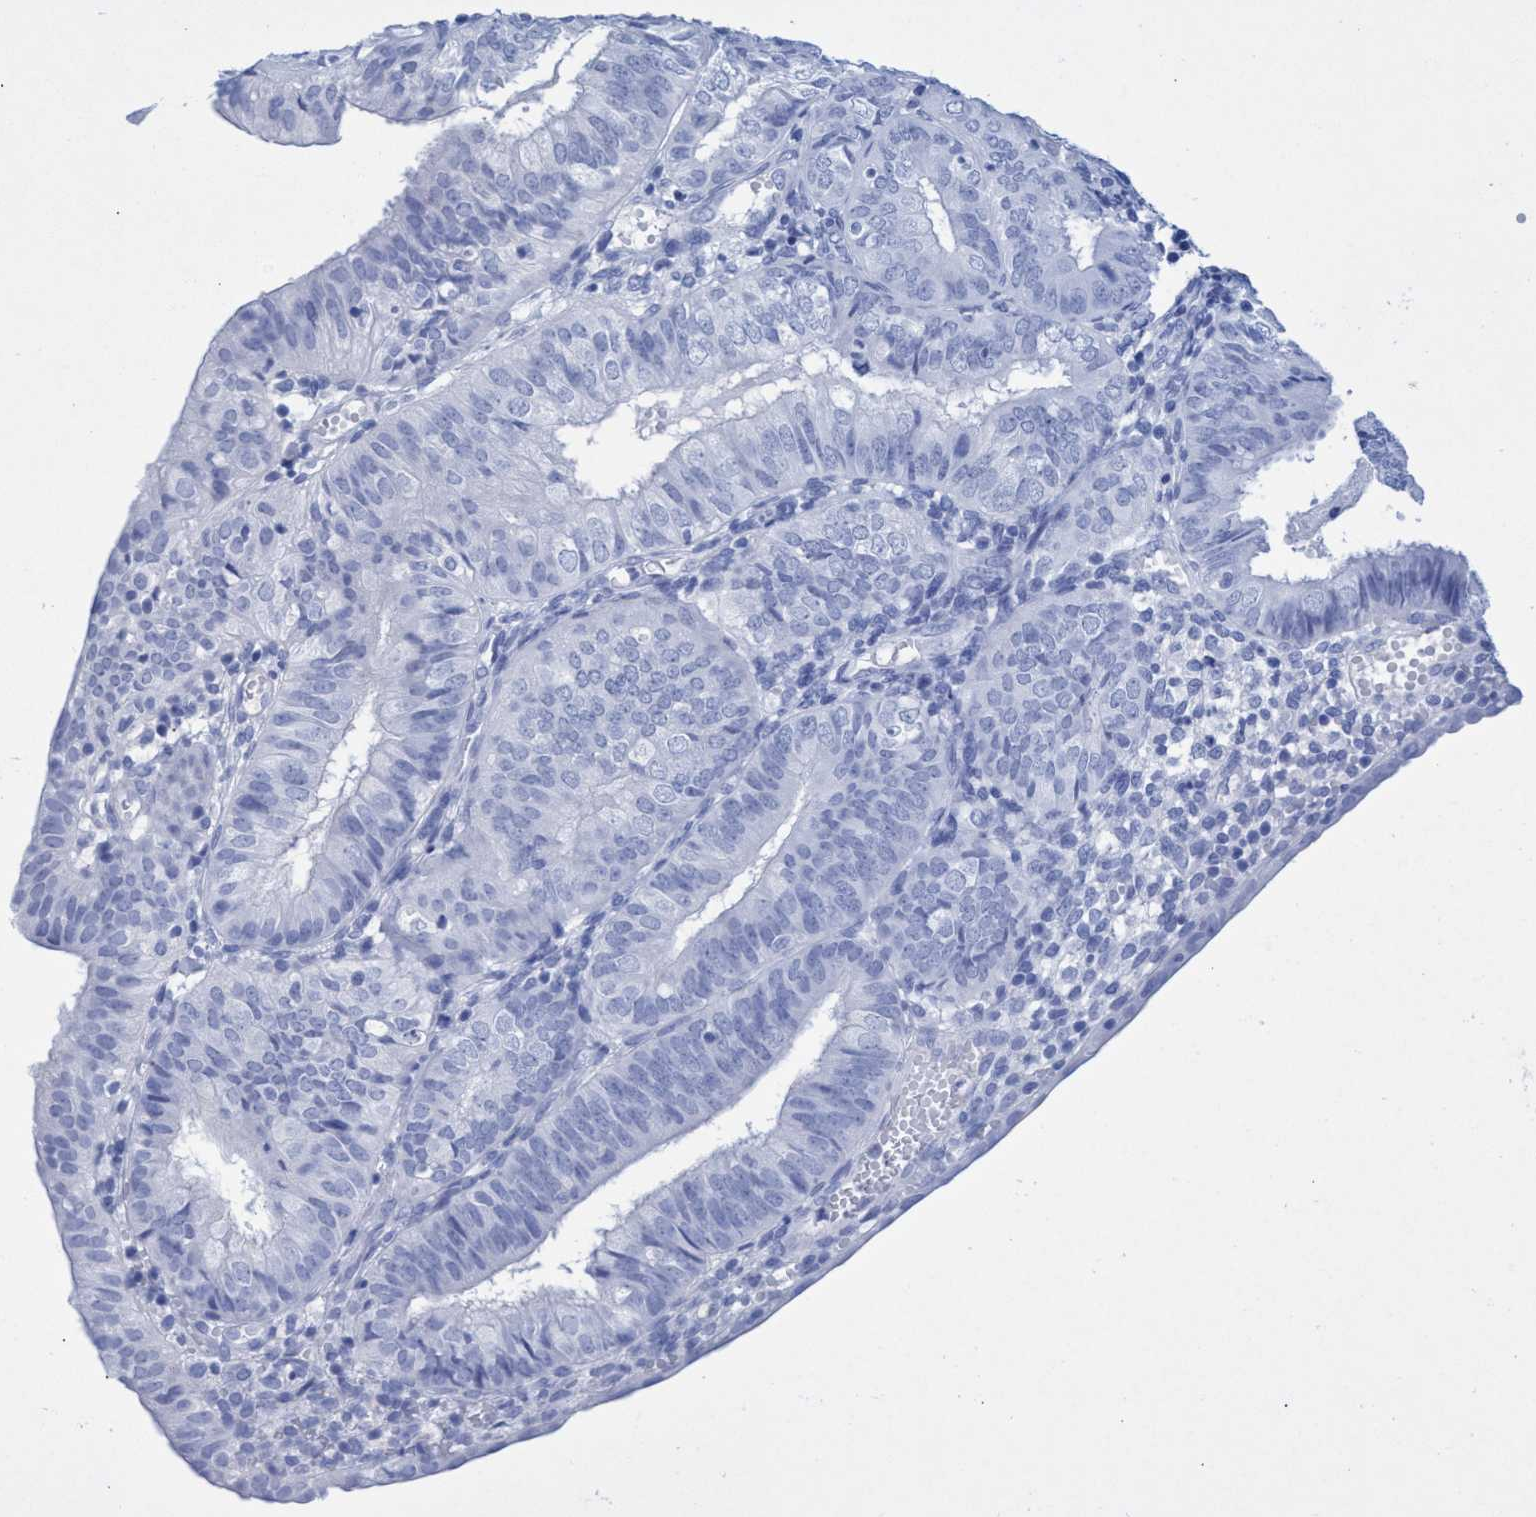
{"staining": {"intensity": "negative", "quantity": "none", "location": "none"}, "tissue": "endometrial cancer", "cell_type": "Tumor cells", "image_type": "cancer", "snomed": [{"axis": "morphology", "description": "Adenocarcinoma, NOS"}, {"axis": "topography", "description": "Endometrium"}], "caption": "There is no significant expression in tumor cells of endometrial cancer (adenocarcinoma).", "gene": "INSL6", "patient": {"sex": "female", "age": 58}}